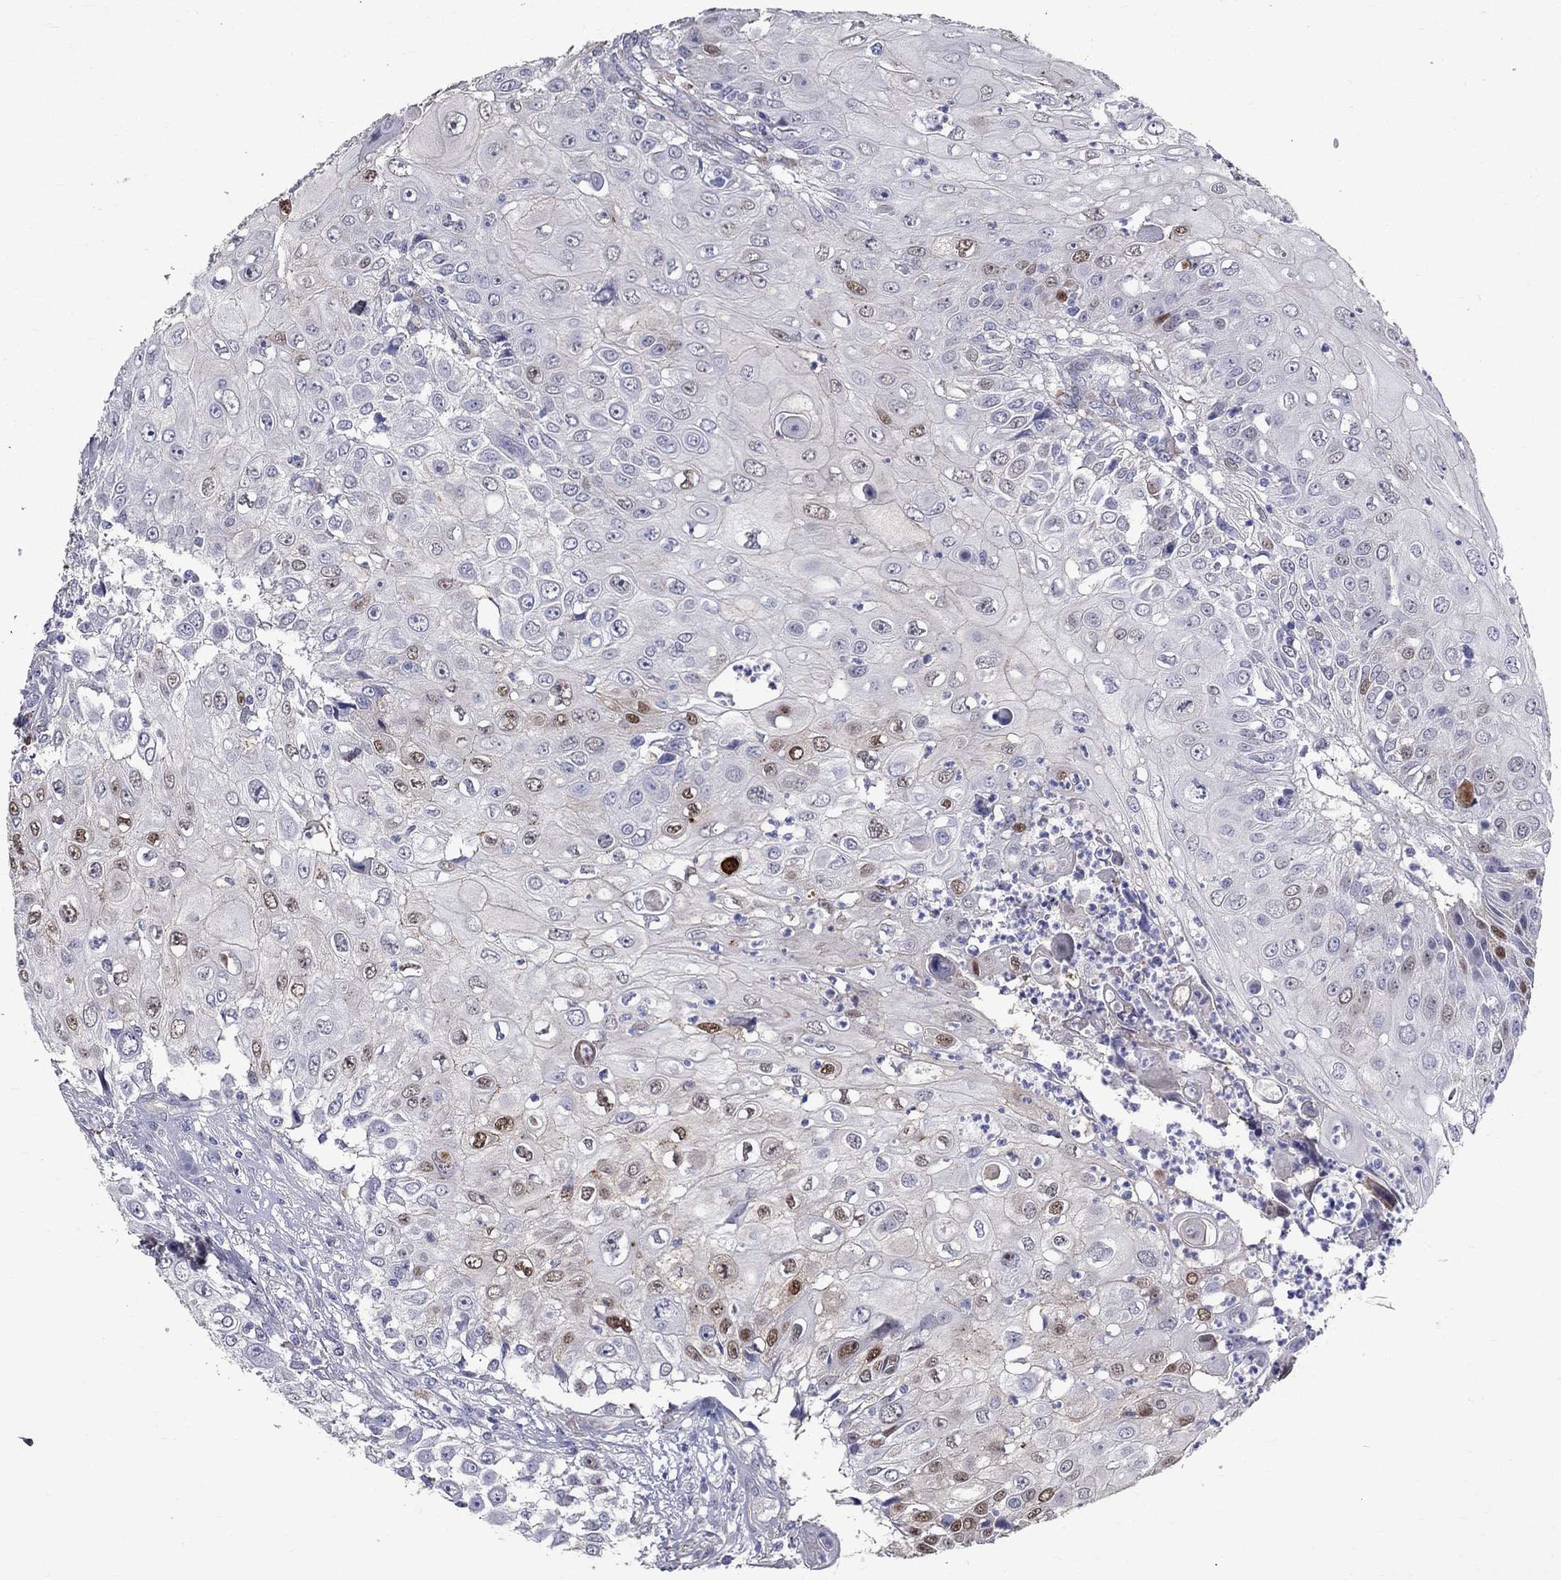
{"staining": {"intensity": "strong", "quantity": "<25%", "location": "nuclear"}, "tissue": "urothelial cancer", "cell_type": "Tumor cells", "image_type": "cancer", "snomed": [{"axis": "morphology", "description": "Urothelial carcinoma, High grade"}, {"axis": "topography", "description": "Urinary bladder"}], "caption": "A micrograph showing strong nuclear positivity in approximately <25% of tumor cells in urothelial cancer, as visualized by brown immunohistochemical staining.", "gene": "ANXA10", "patient": {"sex": "female", "age": 79}}